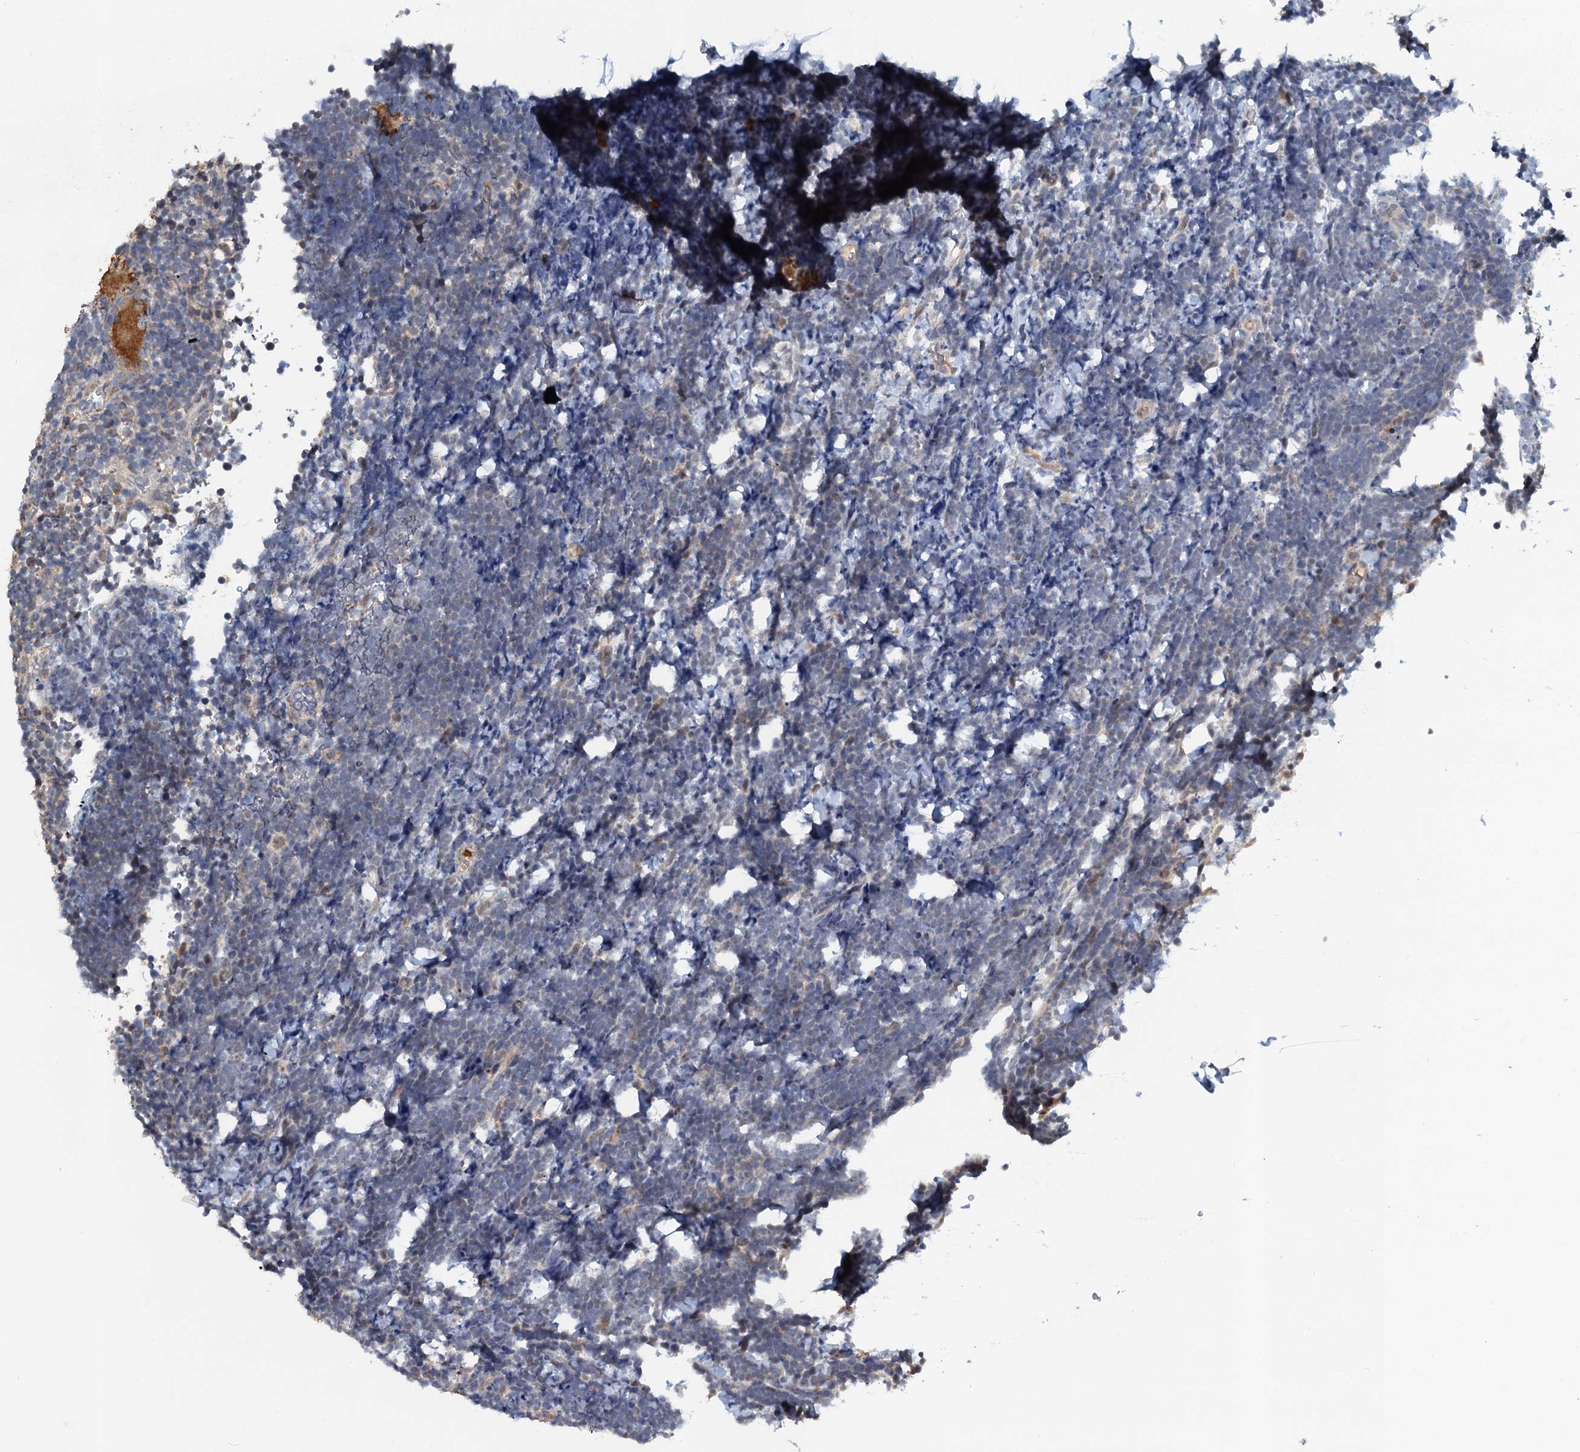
{"staining": {"intensity": "negative", "quantity": "none", "location": "none"}, "tissue": "lymphoma", "cell_type": "Tumor cells", "image_type": "cancer", "snomed": [{"axis": "morphology", "description": "Malignant lymphoma, non-Hodgkin's type, High grade"}, {"axis": "topography", "description": "Lymph node"}], "caption": "Immunohistochemistry (IHC) histopathology image of malignant lymphoma, non-Hodgkin's type (high-grade) stained for a protein (brown), which shows no staining in tumor cells.", "gene": "ZNF606", "patient": {"sex": "male", "age": 13}}